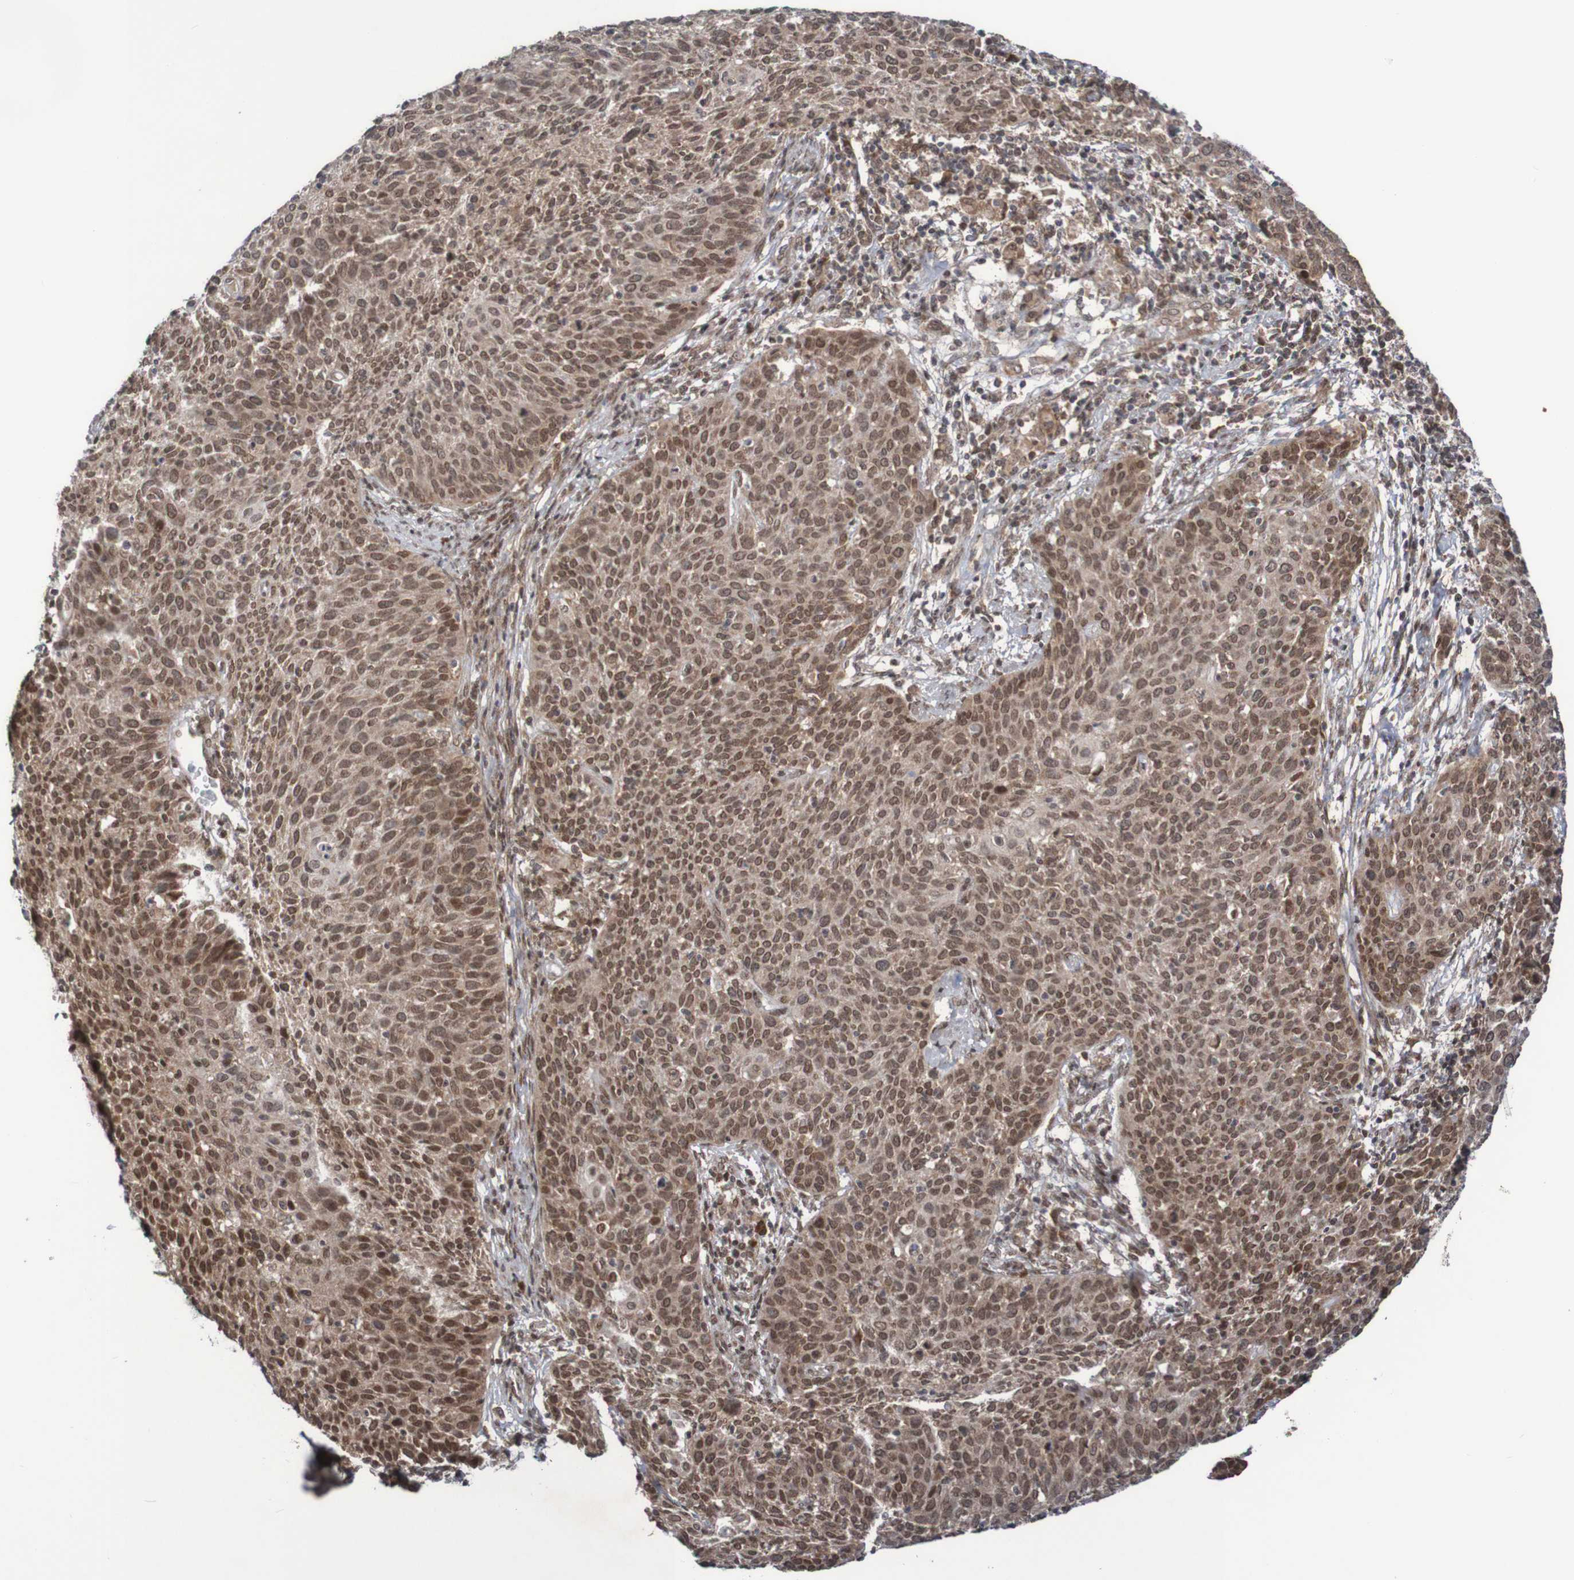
{"staining": {"intensity": "weak", "quantity": ">75%", "location": "cytoplasmic/membranous,nuclear"}, "tissue": "cervical cancer", "cell_type": "Tumor cells", "image_type": "cancer", "snomed": [{"axis": "morphology", "description": "Squamous cell carcinoma, NOS"}, {"axis": "topography", "description": "Cervix"}], "caption": "An immunohistochemistry photomicrograph of tumor tissue is shown. Protein staining in brown labels weak cytoplasmic/membranous and nuclear positivity in cervical cancer within tumor cells.", "gene": "ITLN1", "patient": {"sex": "female", "age": 38}}